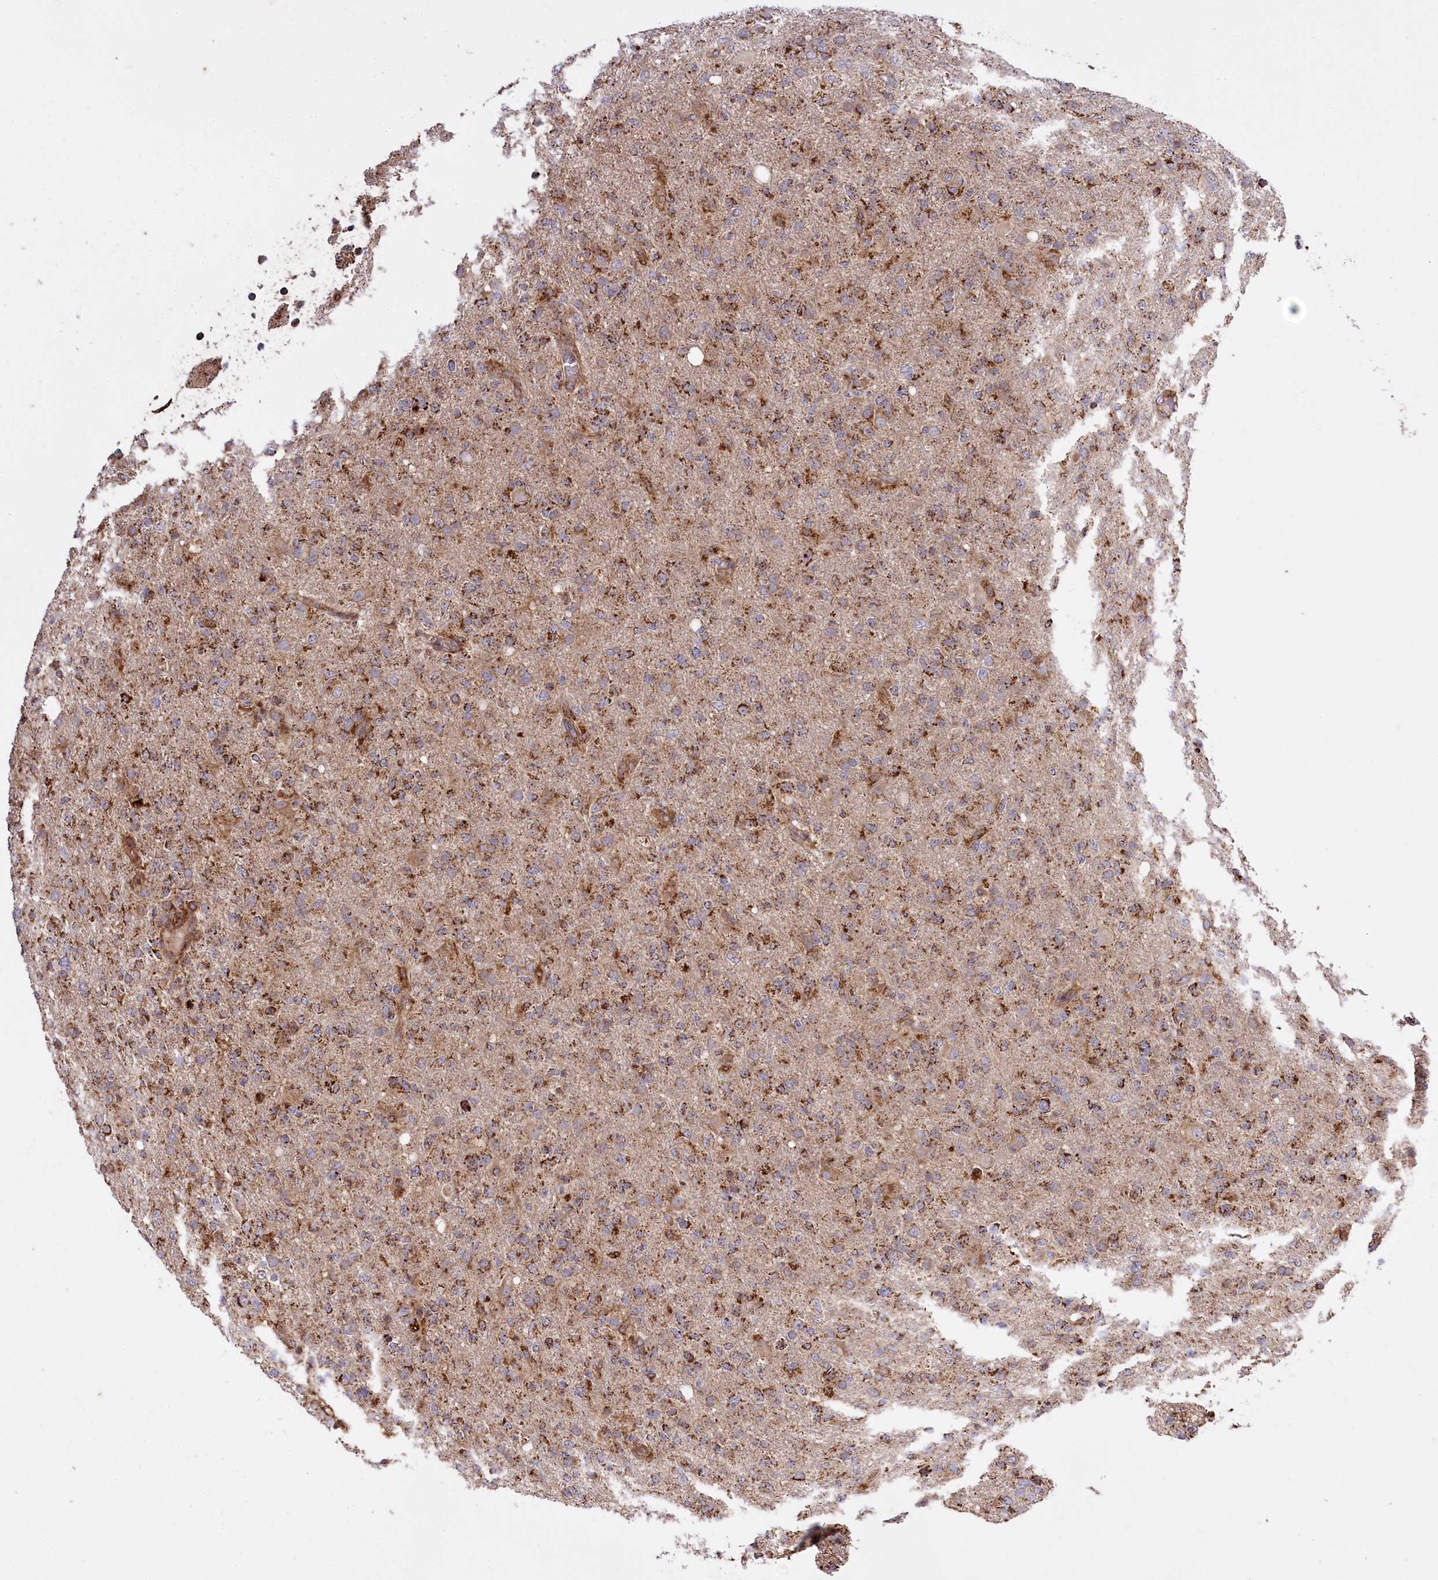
{"staining": {"intensity": "moderate", "quantity": ">75%", "location": "cytoplasmic/membranous"}, "tissue": "glioma", "cell_type": "Tumor cells", "image_type": "cancer", "snomed": [{"axis": "morphology", "description": "Glioma, malignant, High grade"}, {"axis": "topography", "description": "Brain"}], "caption": "DAB (3,3'-diaminobenzidine) immunohistochemical staining of human malignant glioma (high-grade) demonstrates moderate cytoplasmic/membranous protein expression in about >75% of tumor cells.", "gene": "CARD19", "patient": {"sex": "female", "age": 57}}